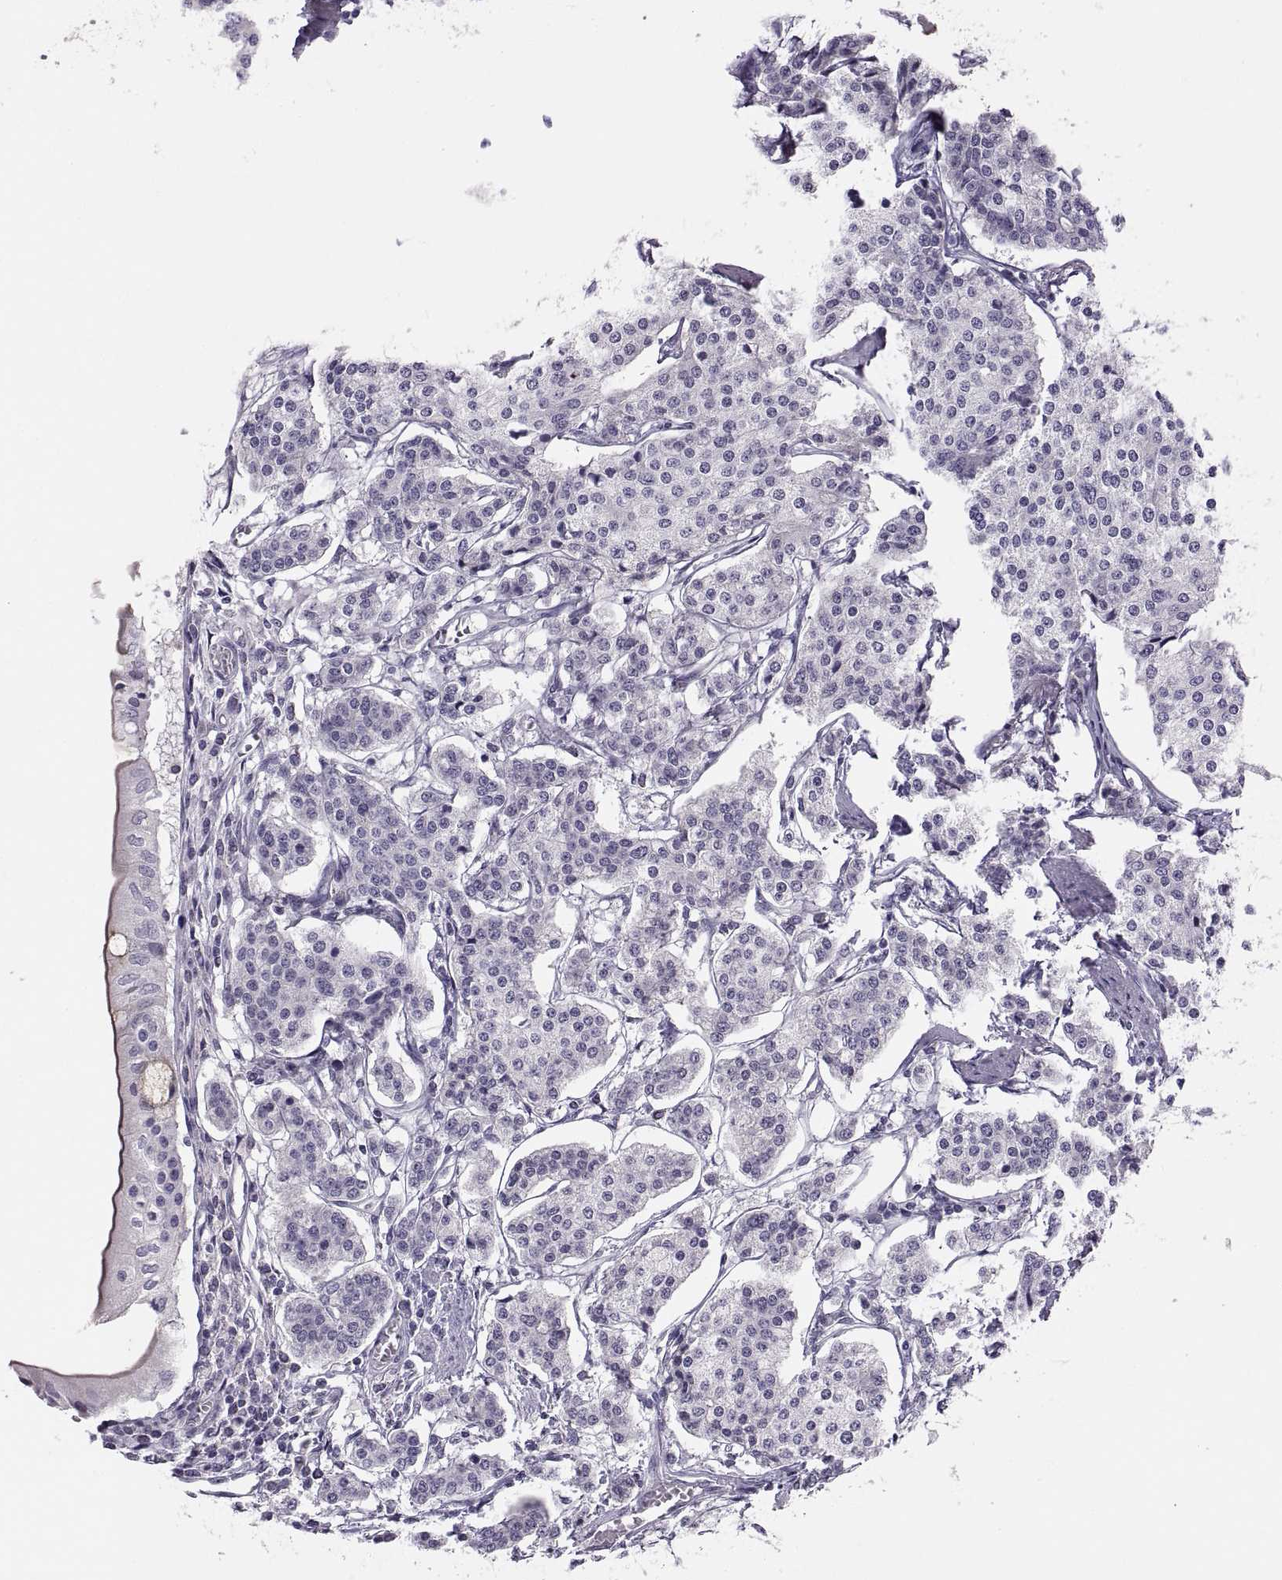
{"staining": {"intensity": "negative", "quantity": "none", "location": "none"}, "tissue": "carcinoid", "cell_type": "Tumor cells", "image_type": "cancer", "snomed": [{"axis": "morphology", "description": "Carcinoid, malignant, NOS"}, {"axis": "topography", "description": "Small intestine"}], "caption": "A high-resolution micrograph shows IHC staining of carcinoid, which shows no significant positivity in tumor cells.", "gene": "CHCT1", "patient": {"sex": "female", "age": 65}}